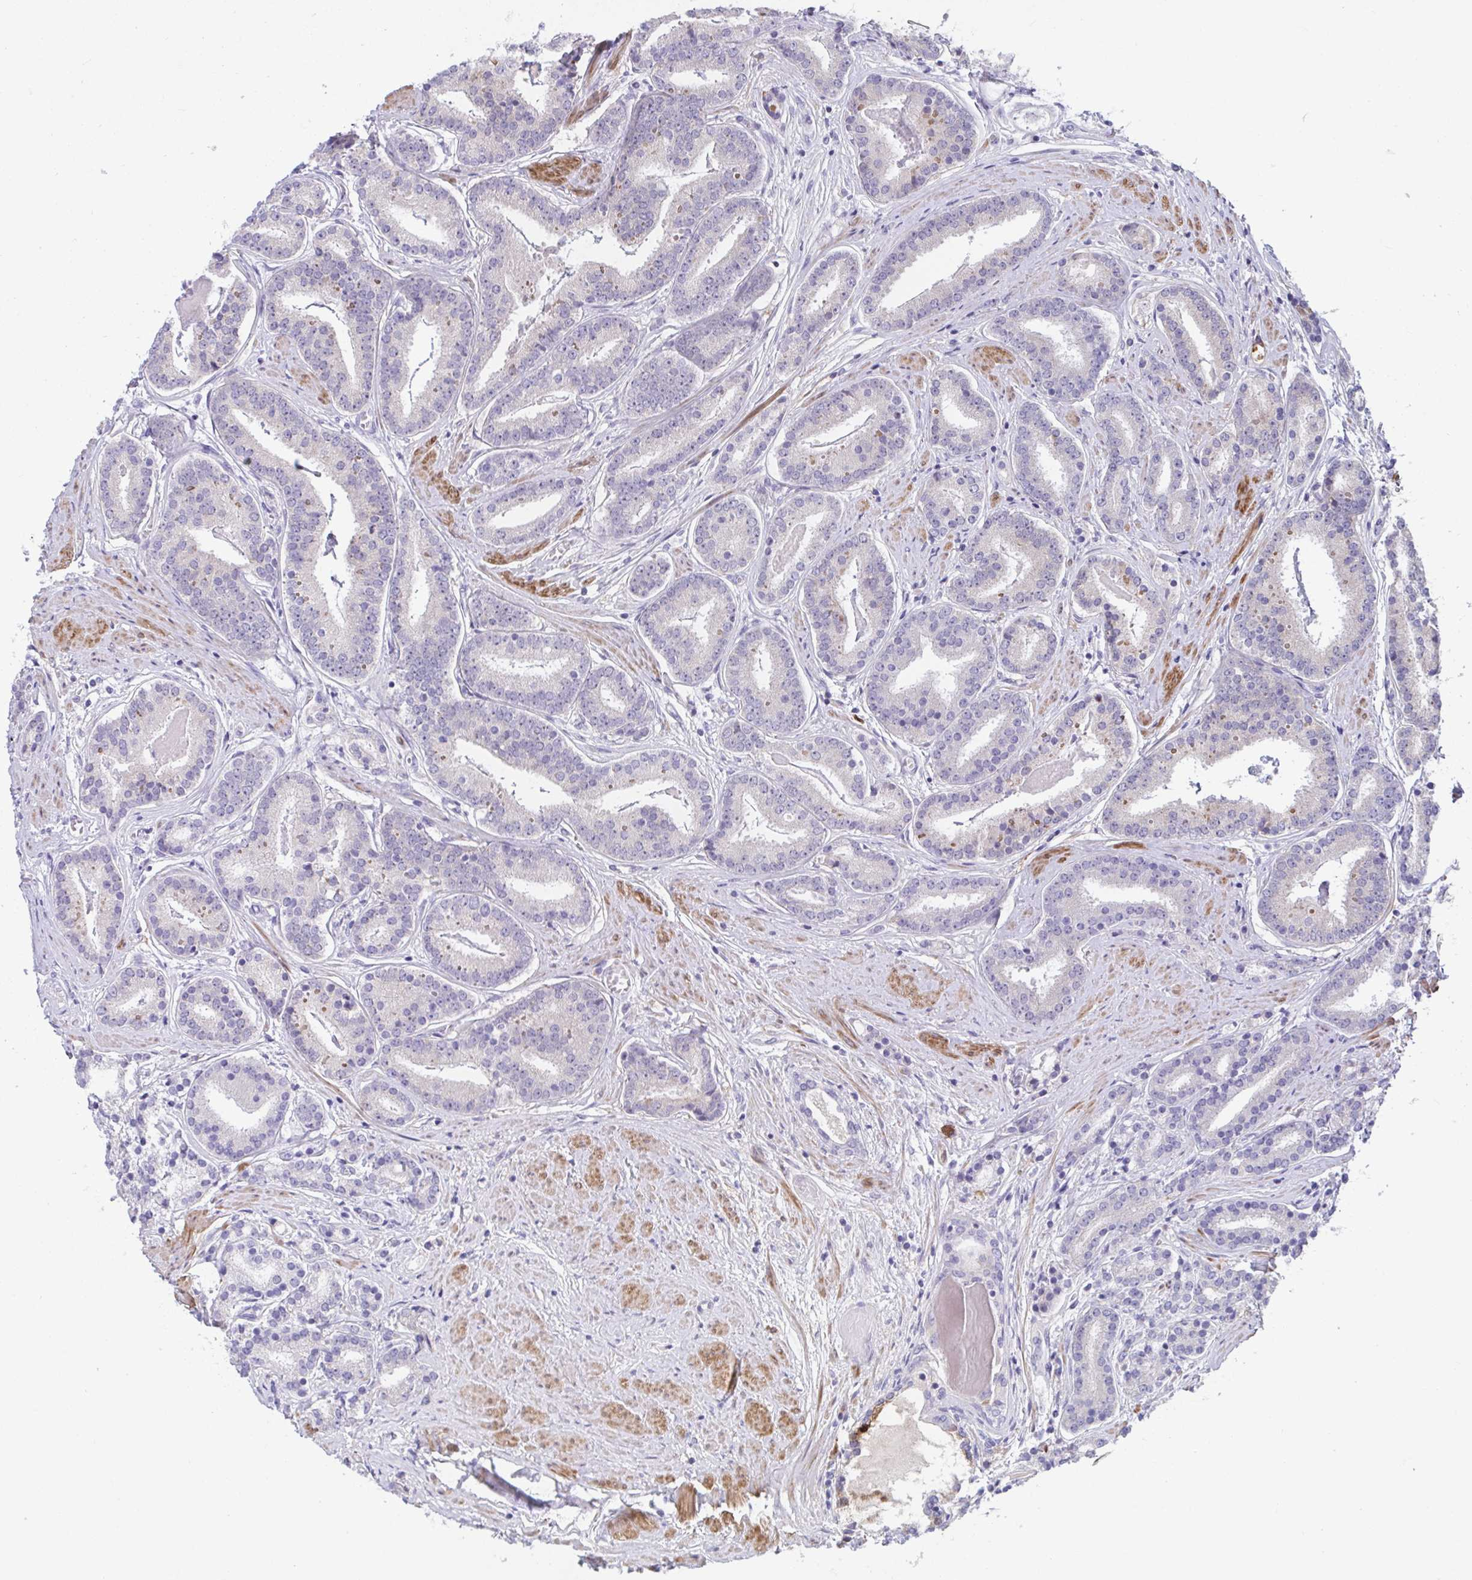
{"staining": {"intensity": "negative", "quantity": "none", "location": "none"}, "tissue": "prostate cancer", "cell_type": "Tumor cells", "image_type": "cancer", "snomed": [{"axis": "morphology", "description": "Adenocarcinoma, High grade"}, {"axis": "topography", "description": "Prostate"}], "caption": "The immunohistochemistry (IHC) photomicrograph has no significant staining in tumor cells of prostate high-grade adenocarcinoma tissue.", "gene": "PIGZ", "patient": {"sex": "male", "age": 63}}